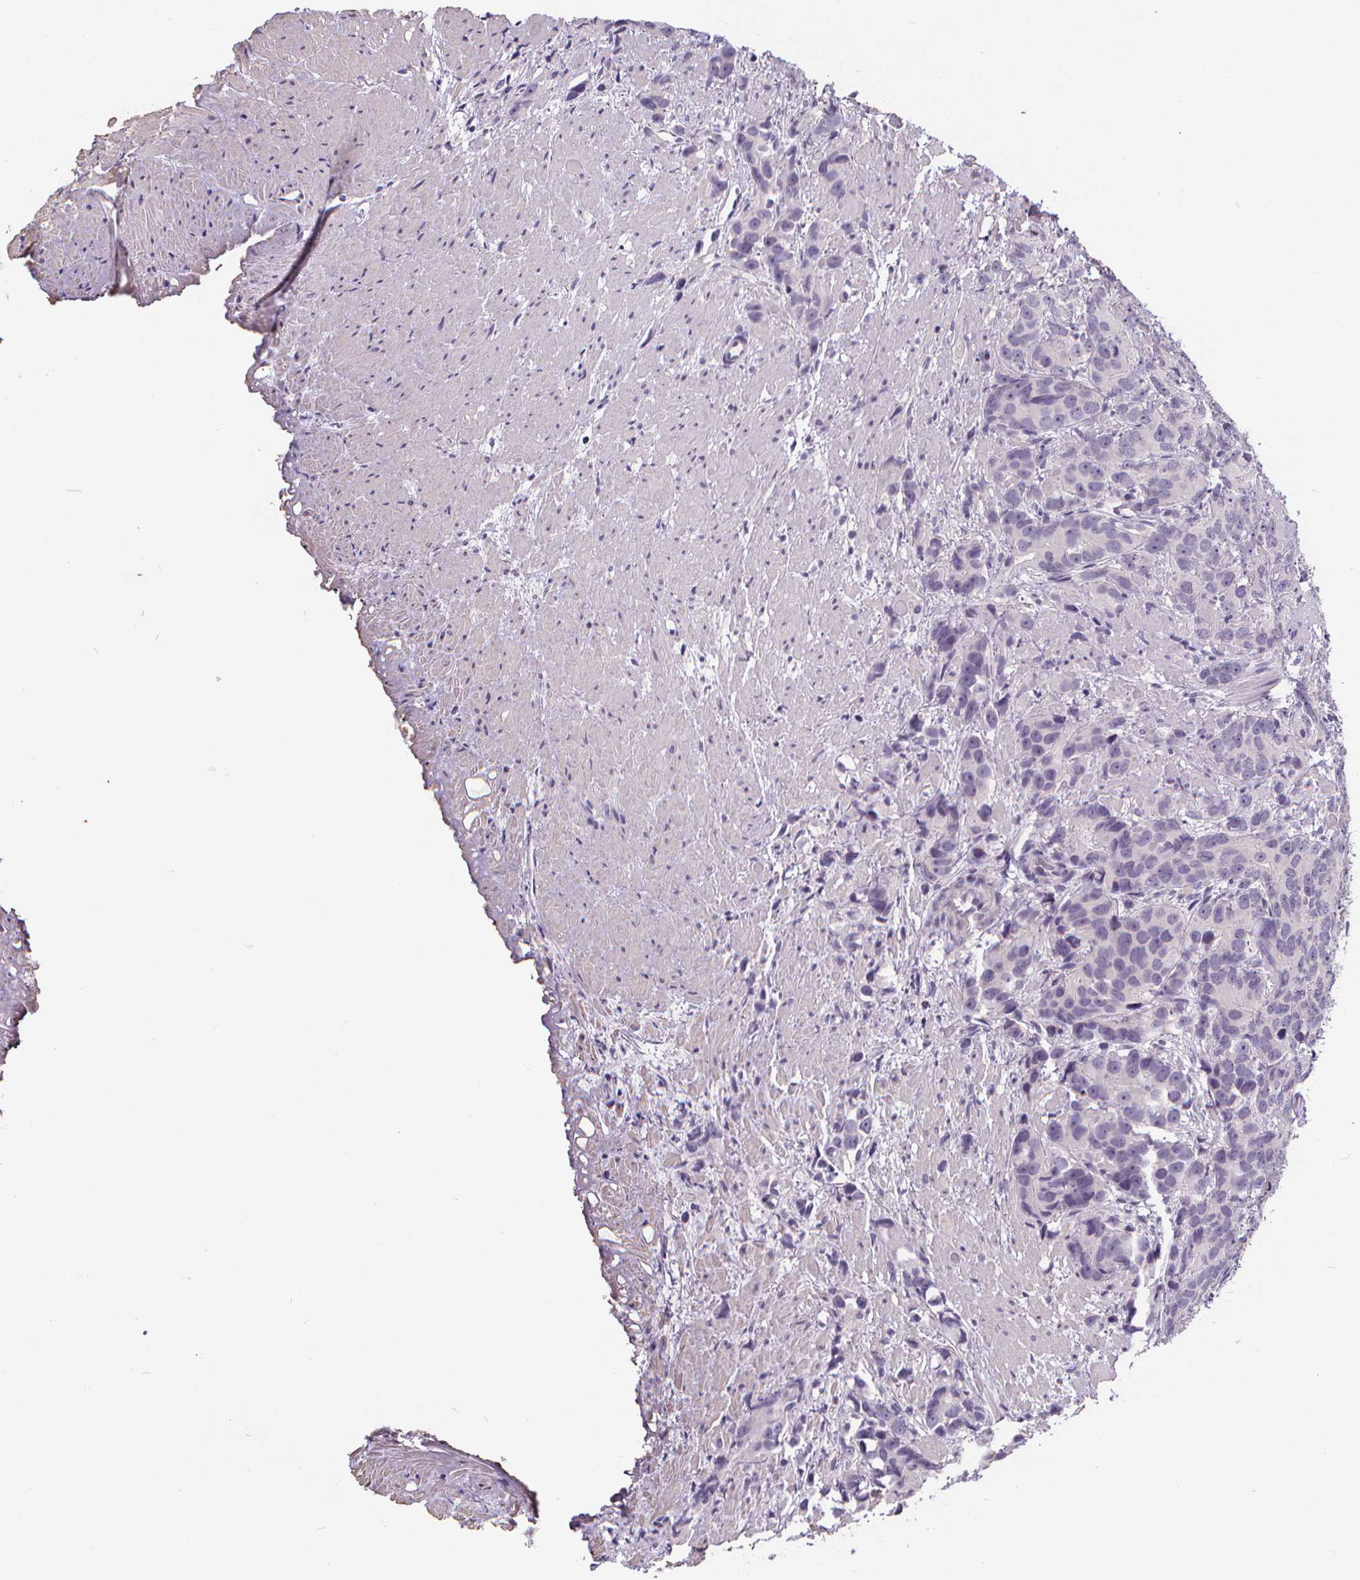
{"staining": {"intensity": "negative", "quantity": "none", "location": "none"}, "tissue": "prostate cancer", "cell_type": "Tumor cells", "image_type": "cancer", "snomed": [{"axis": "morphology", "description": "Adenocarcinoma, High grade"}, {"axis": "topography", "description": "Prostate"}], "caption": "Human prostate high-grade adenocarcinoma stained for a protein using immunohistochemistry (IHC) shows no expression in tumor cells.", "gene": "ATP6V1D", "patient": {"sex": "male", "age": 90}}